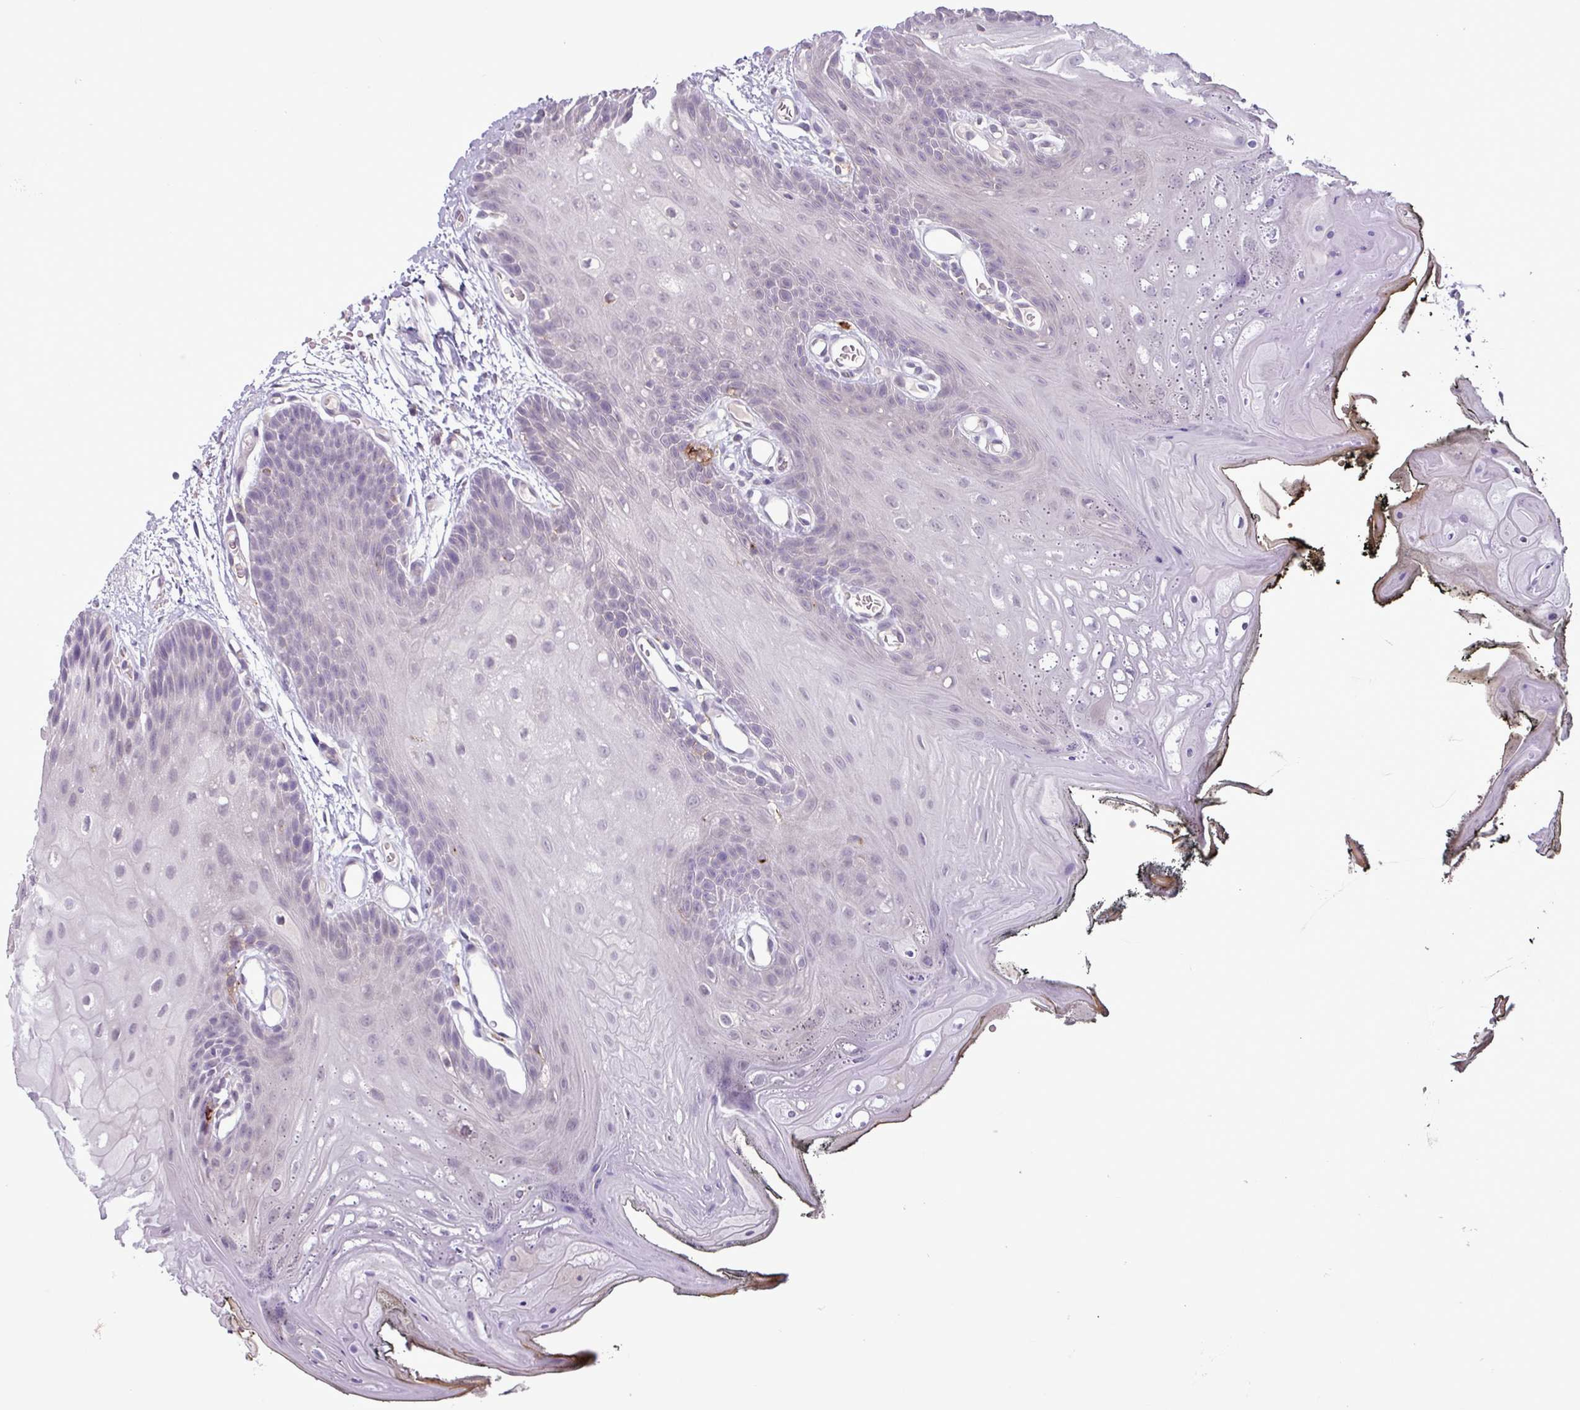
{"staining": {"intensity": "negative", "quantity": "none", "location": "none"}, "tissue": "oral mucosa", "cell_type": "Squamous epithelial cells", "image_type": "normal", "snomed": [{"axis": "morphology", "description": "Normal tissue, NOS"}, {"axis": "morphology", "description": "Squamous cell carcinoma, NOS"}, {"axis": "topography", "description": "Oral tissue"}, {"axis": "topography", "description": "Head-Neck"}], "caption": "This is an IHC image of unremarkable oral mucosa. There is no positivity in squamous epithelial cells.", "gene": "C9orf24", "patient": {"sex": "female", "age": 81}}